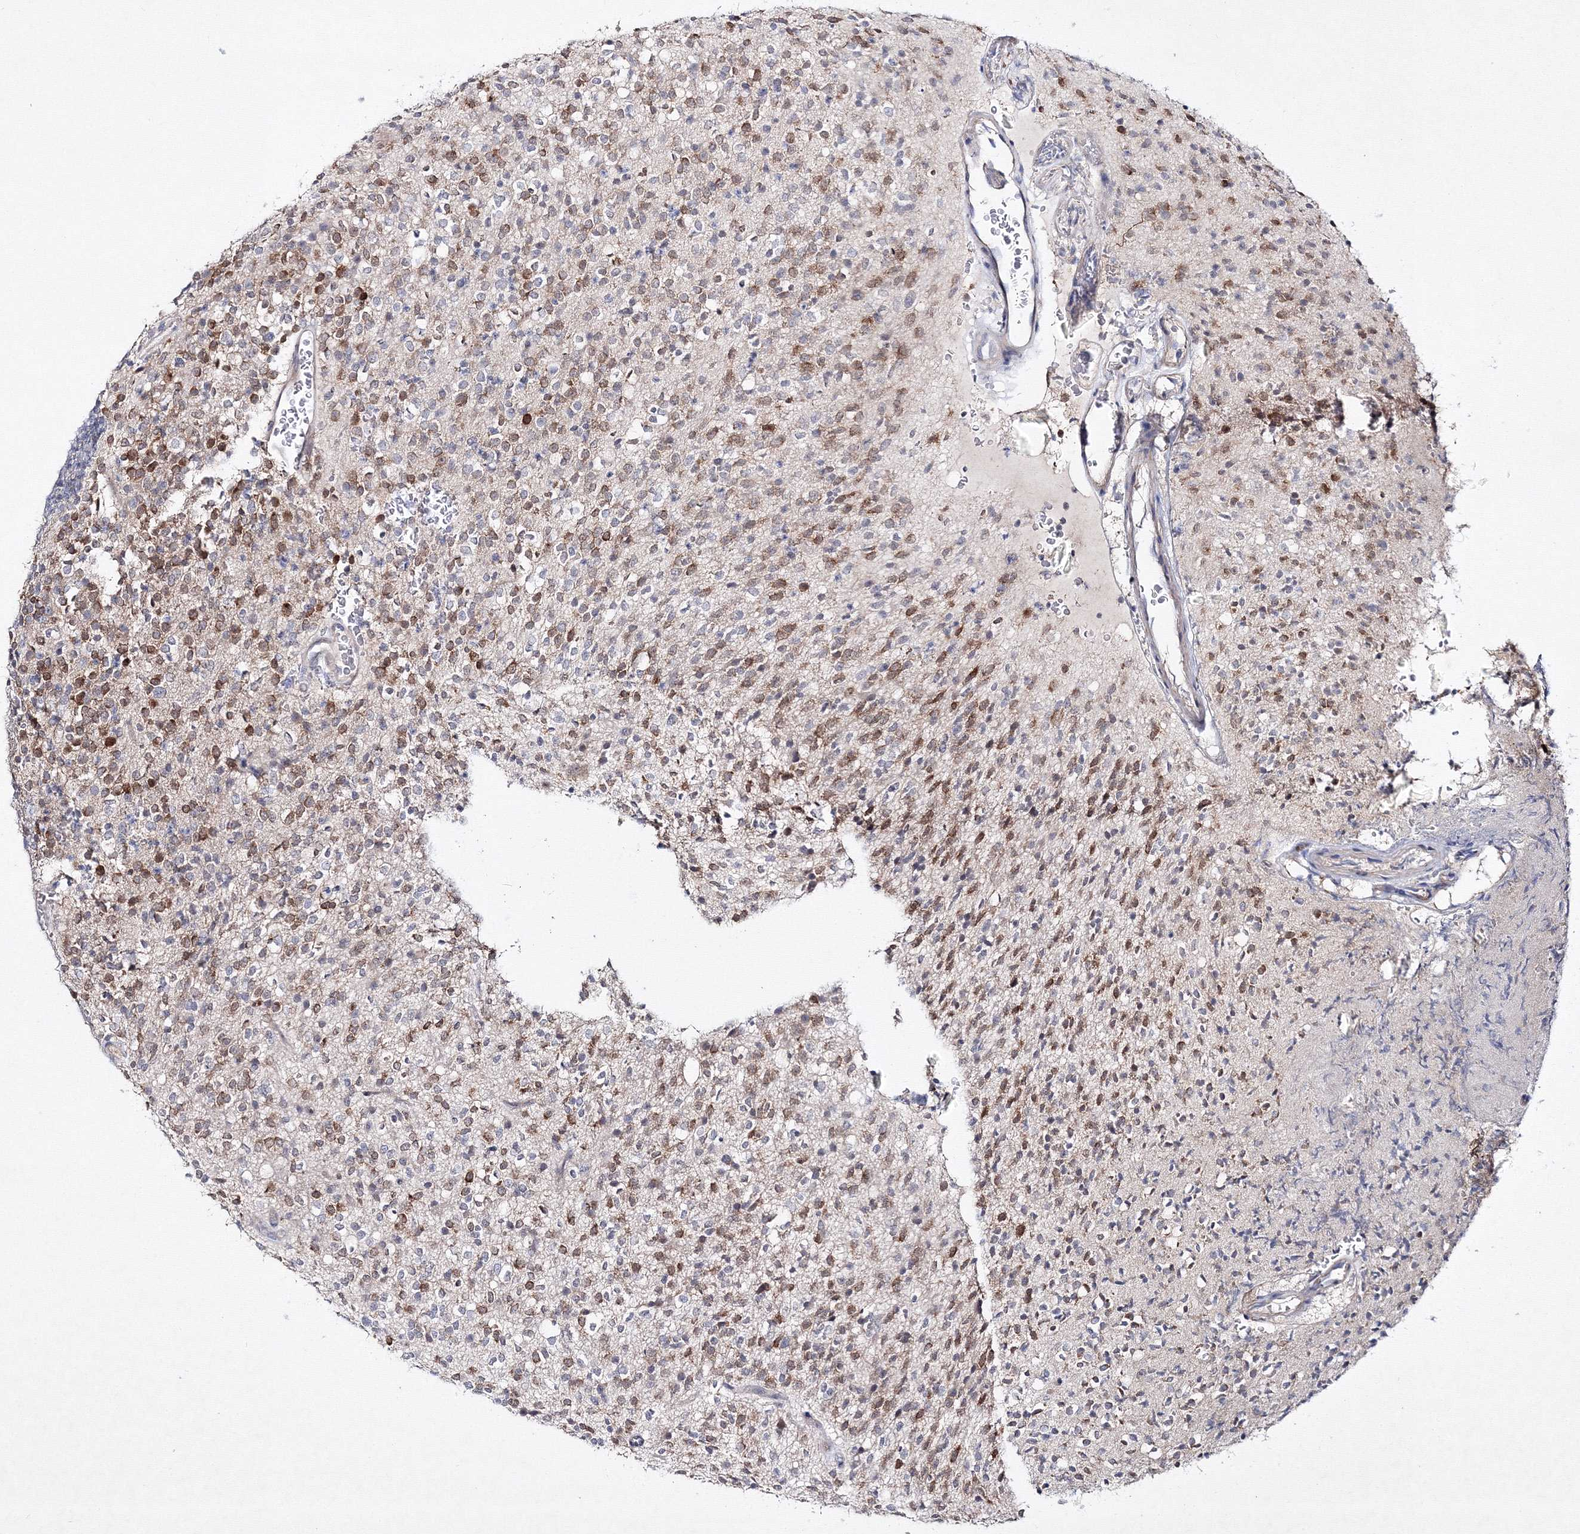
{"staining": {"intensity": "moderate", "quantity": "25%-75%", "location": "cytoplasmic/membranous"}, "tissue": "glioma", "cell_type": "Tumor cells", "image_type": "cancer", "snomed": [{"axis": "morphology", "description": "Glioma, malignant, High grade"}, {"axis": "topography", "description": "Brain"}], "caption": "This is a histology image of immunohistochemistry staining of glioma, which shows moderate positivity in the cytoplasmic/membranous of tumor cells.", "gene": "NEU4", "patient": {"sex": "male", "age": 34}}